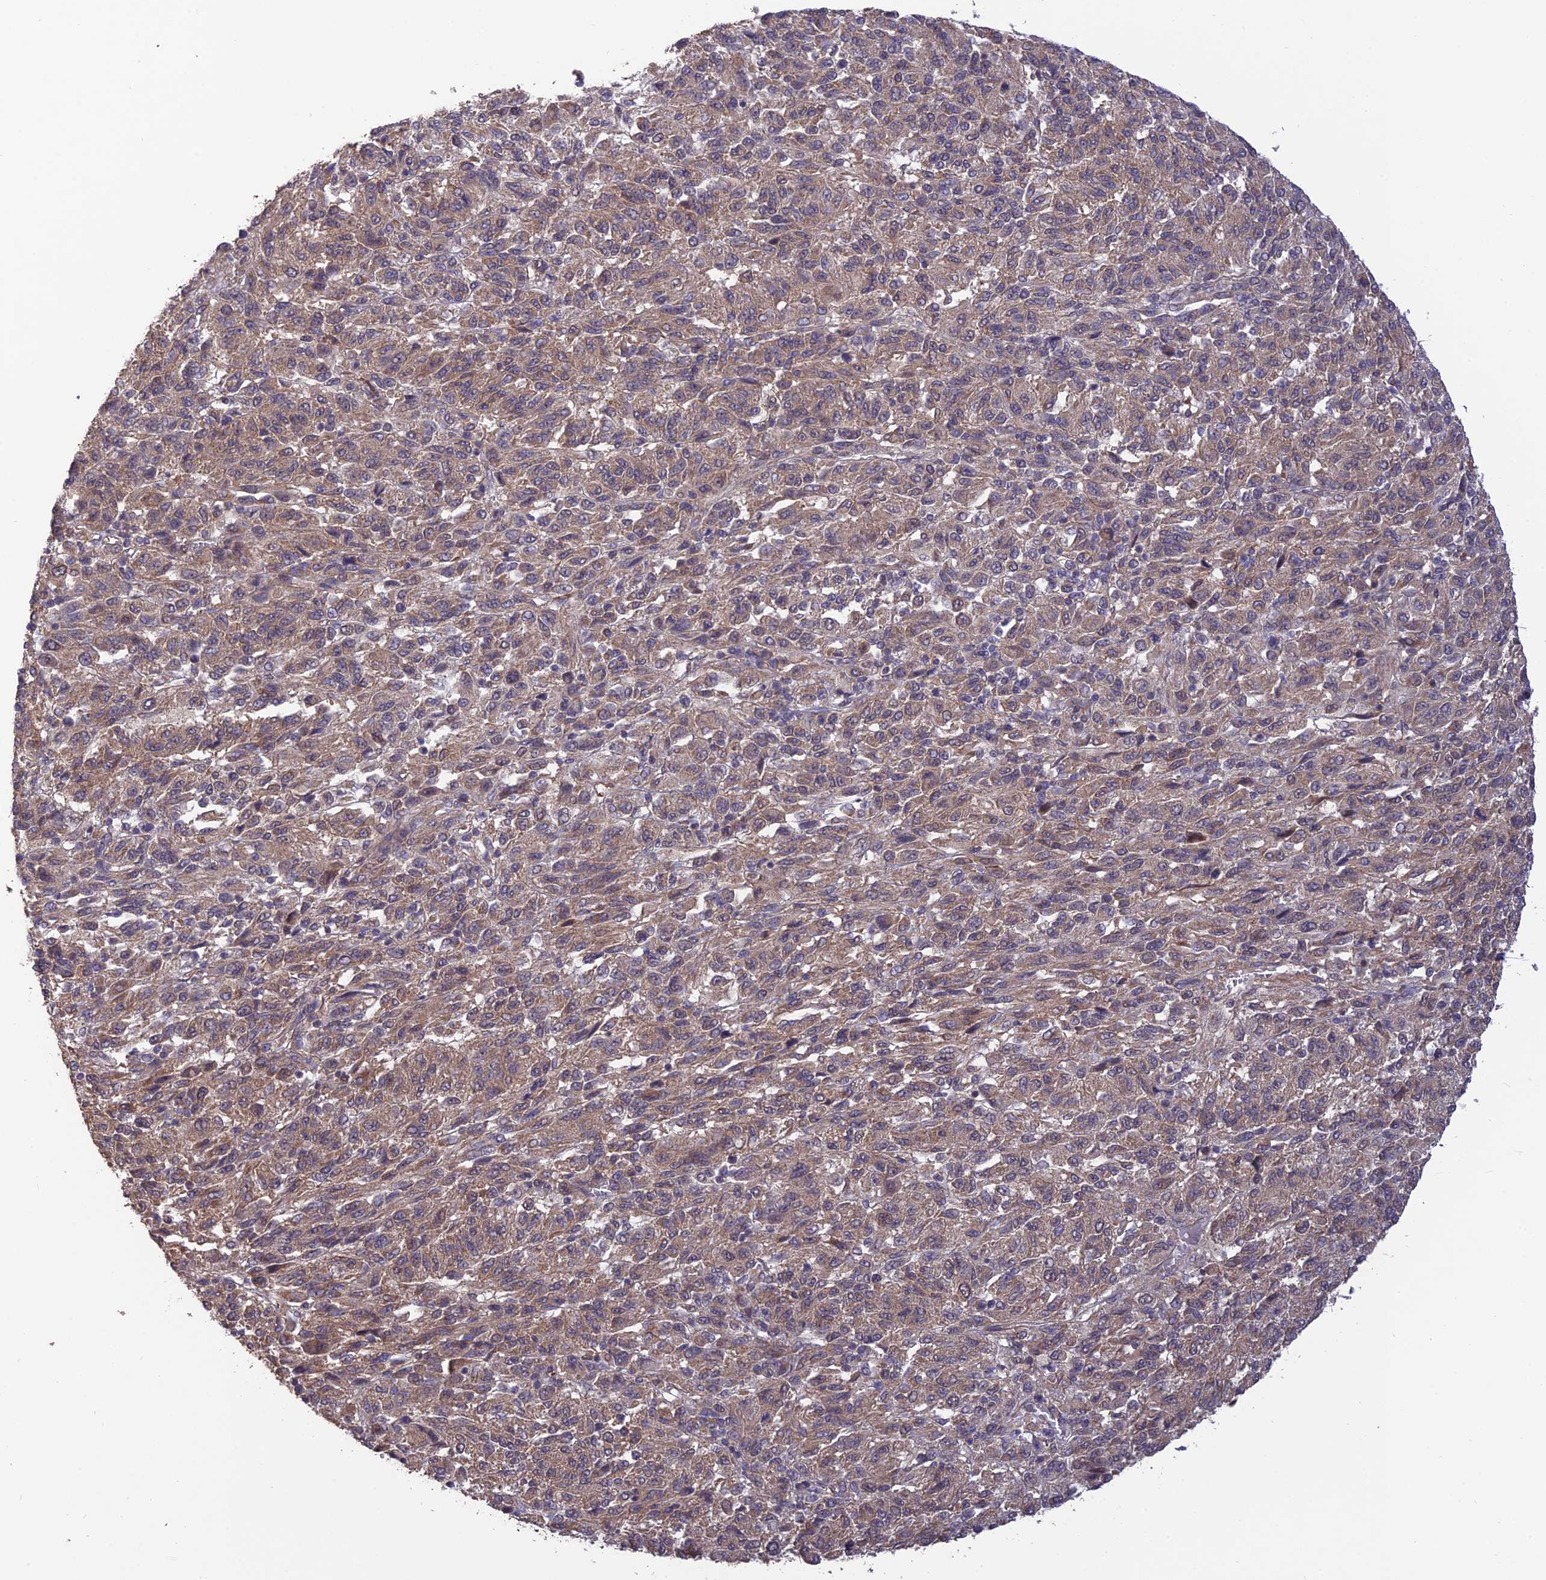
{"staining": {"intensity": "weak", "quantity": ">75%", "location": "cytoplasmic/membranous"}, "tissue": "melanoma", "cell_type": "Tumor cells", "image_type": "cancer", "snomed": [{"axis": "morphology", "description": "Malignant melanoma, Metastatic site"}, {"axis": "topography", "description": "Lung"}], "caption": "Weak cytoplasmic/membranous expression is seen in about >75% of tumor cells in melanoma.", "gene": "PAGR1", "patient": {"sex": "male", "age": 64}}